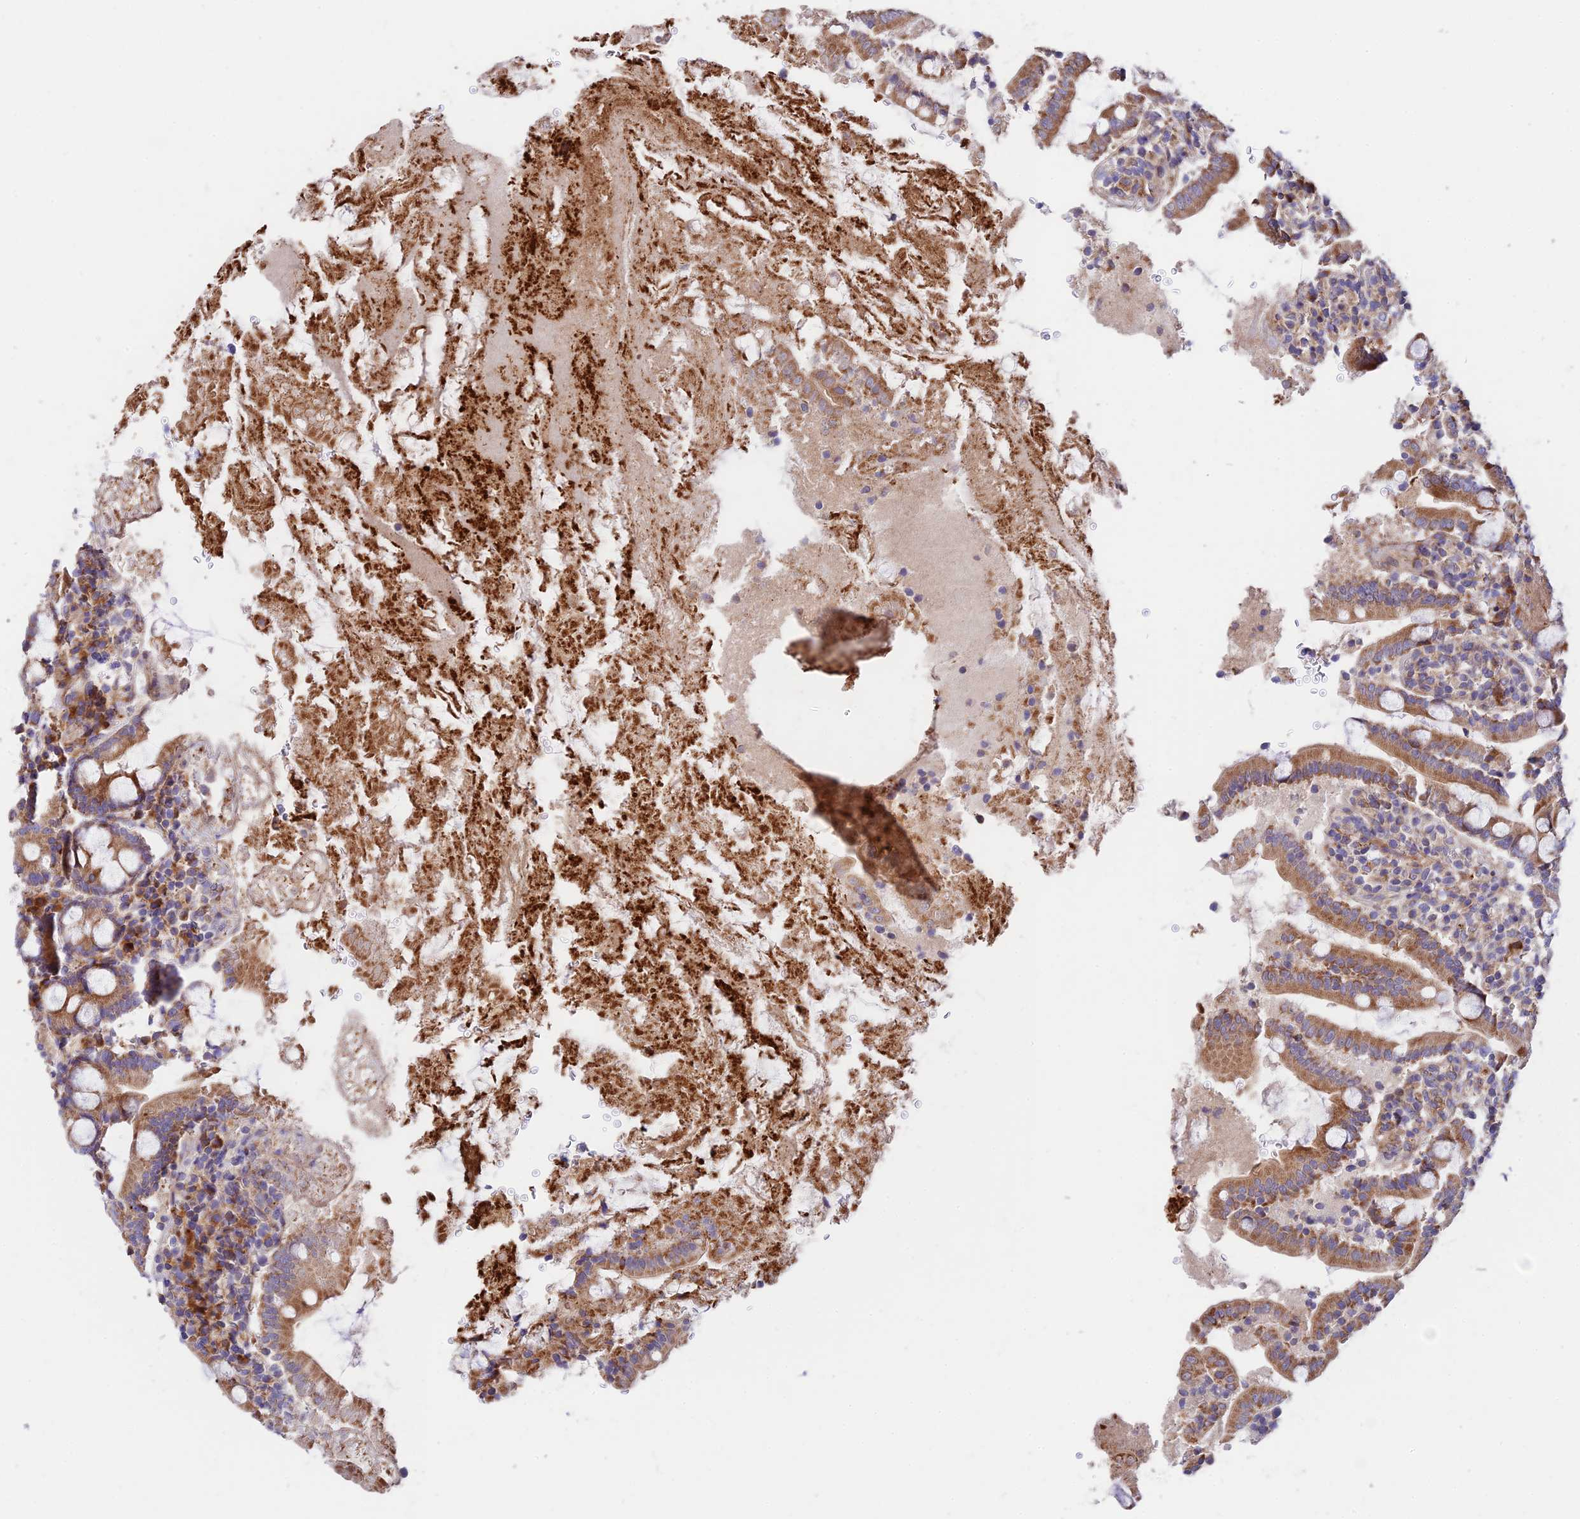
{"staining": {"intensity": "strong", "quantity": ">75%", "location": "cytoplasmic/membranous"}, "tissue": "duodenum", "cell_type": "Glandular cells", "image_type": "normal", "snomed": [{"axis": "morphology", "description": "Normal tissue, NOS"}, {"axis": "topography", "description": "Duodenum"}], "caption": "A brown stain highlights strong cytoplasmic/membranous expression of a protein in glandular cells of unremarkable human duodenum.", "gene": "VPS13C", "patient": {"sex": "male", "age": 35}}